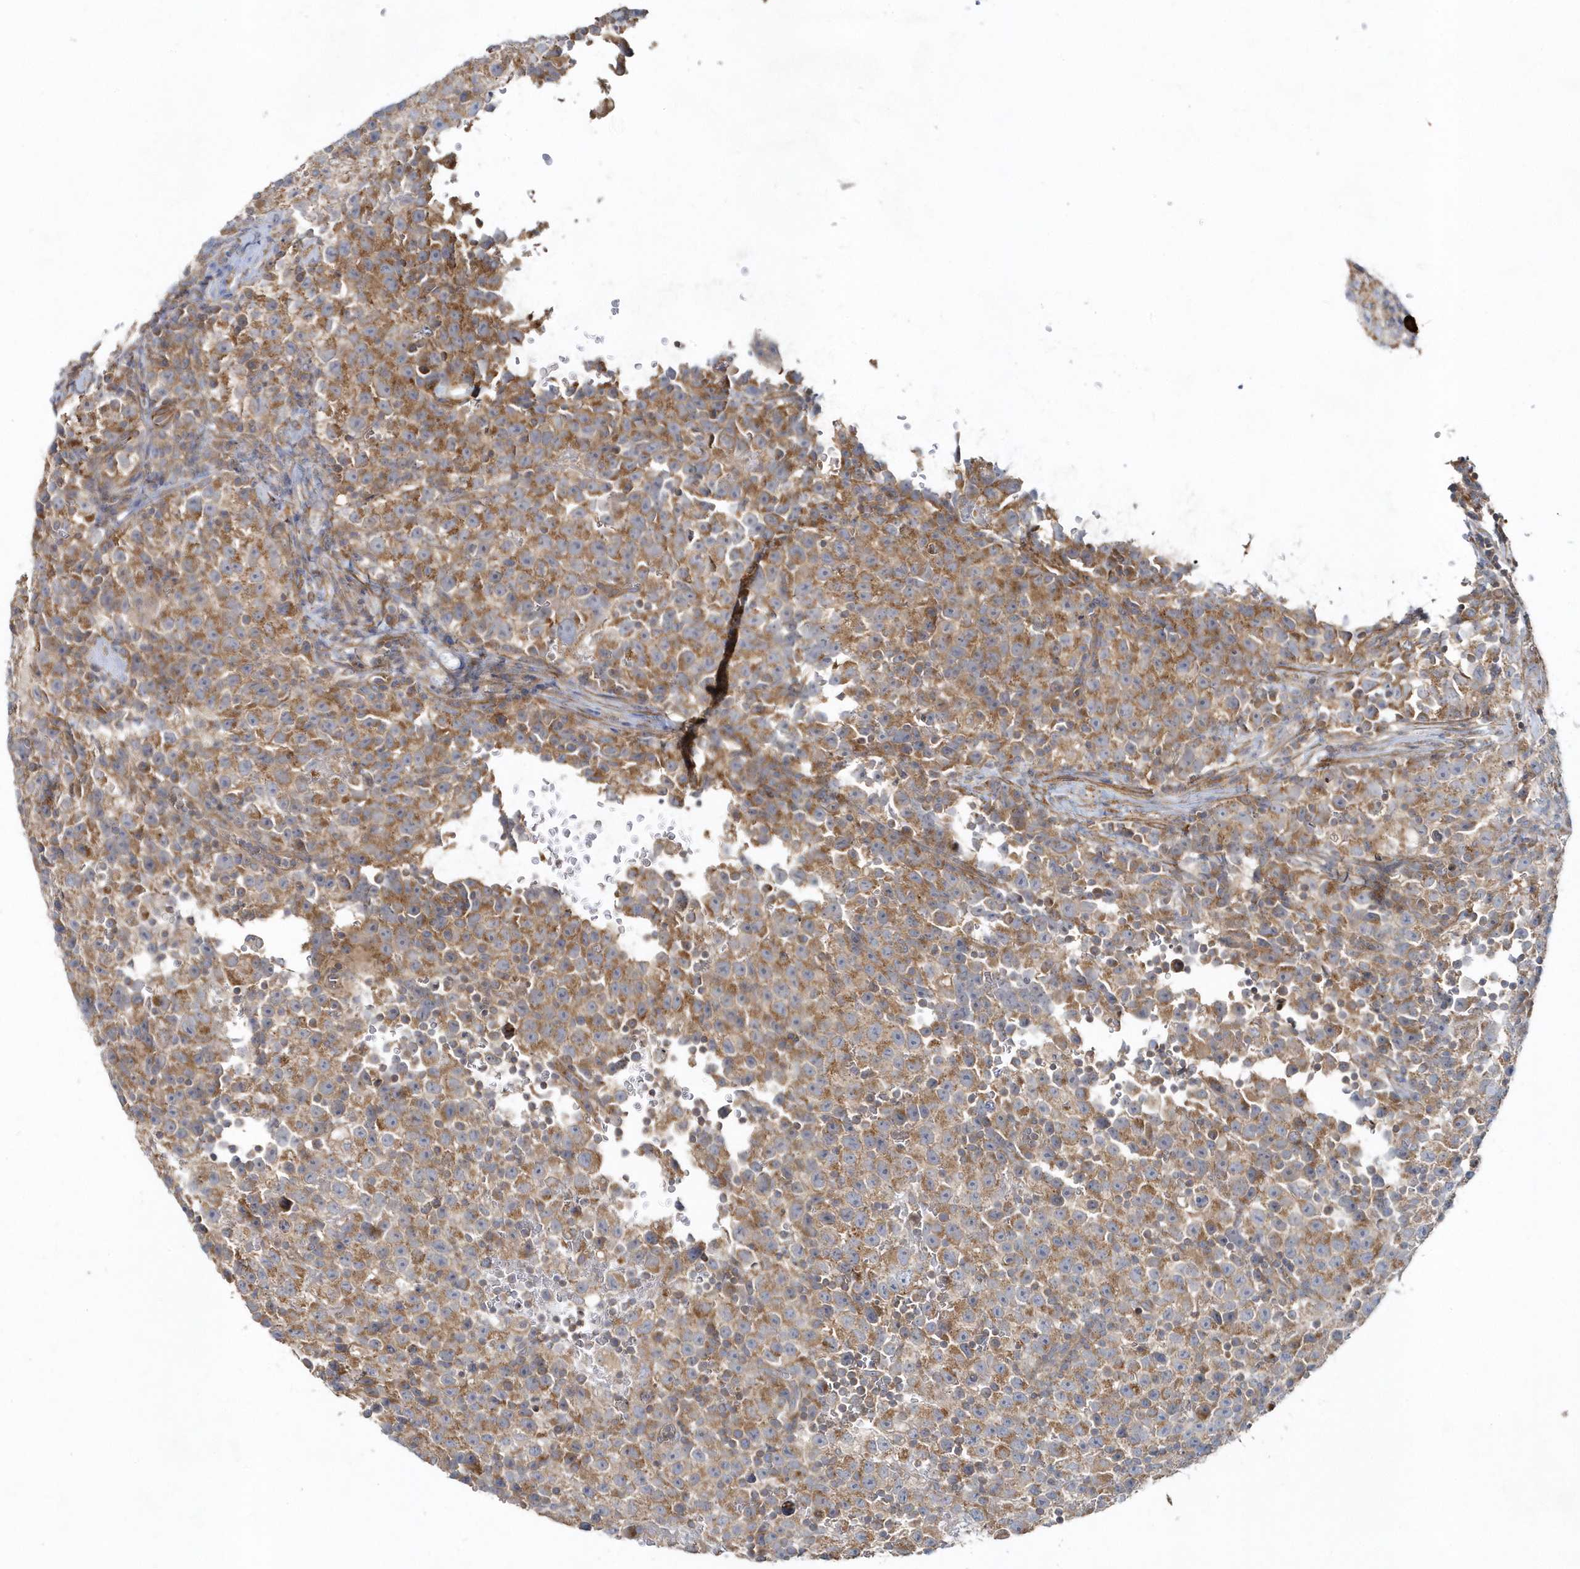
{"staining": {"intensity": "moderate", "quantity": ">75%", "location": "cytoplasmic/membranous"}, "tissue": "testis cancer", "cell_type": "Tumor cells", "image_type": "cancer", "snomed": [{"axis": "morphology", "description": "Seminoma, NOS"}, {"axis": "topography", "description": "Testis"}], "caption": "This photomicrograph displays immunohistochemistry (IHC) staining of seminoma (testis), with medium moderate cytoplasmic/membranous positivity in about >75% of tumor cells.", "gene": "LEXM", "patient": {"sex": "male", "age": 22}}